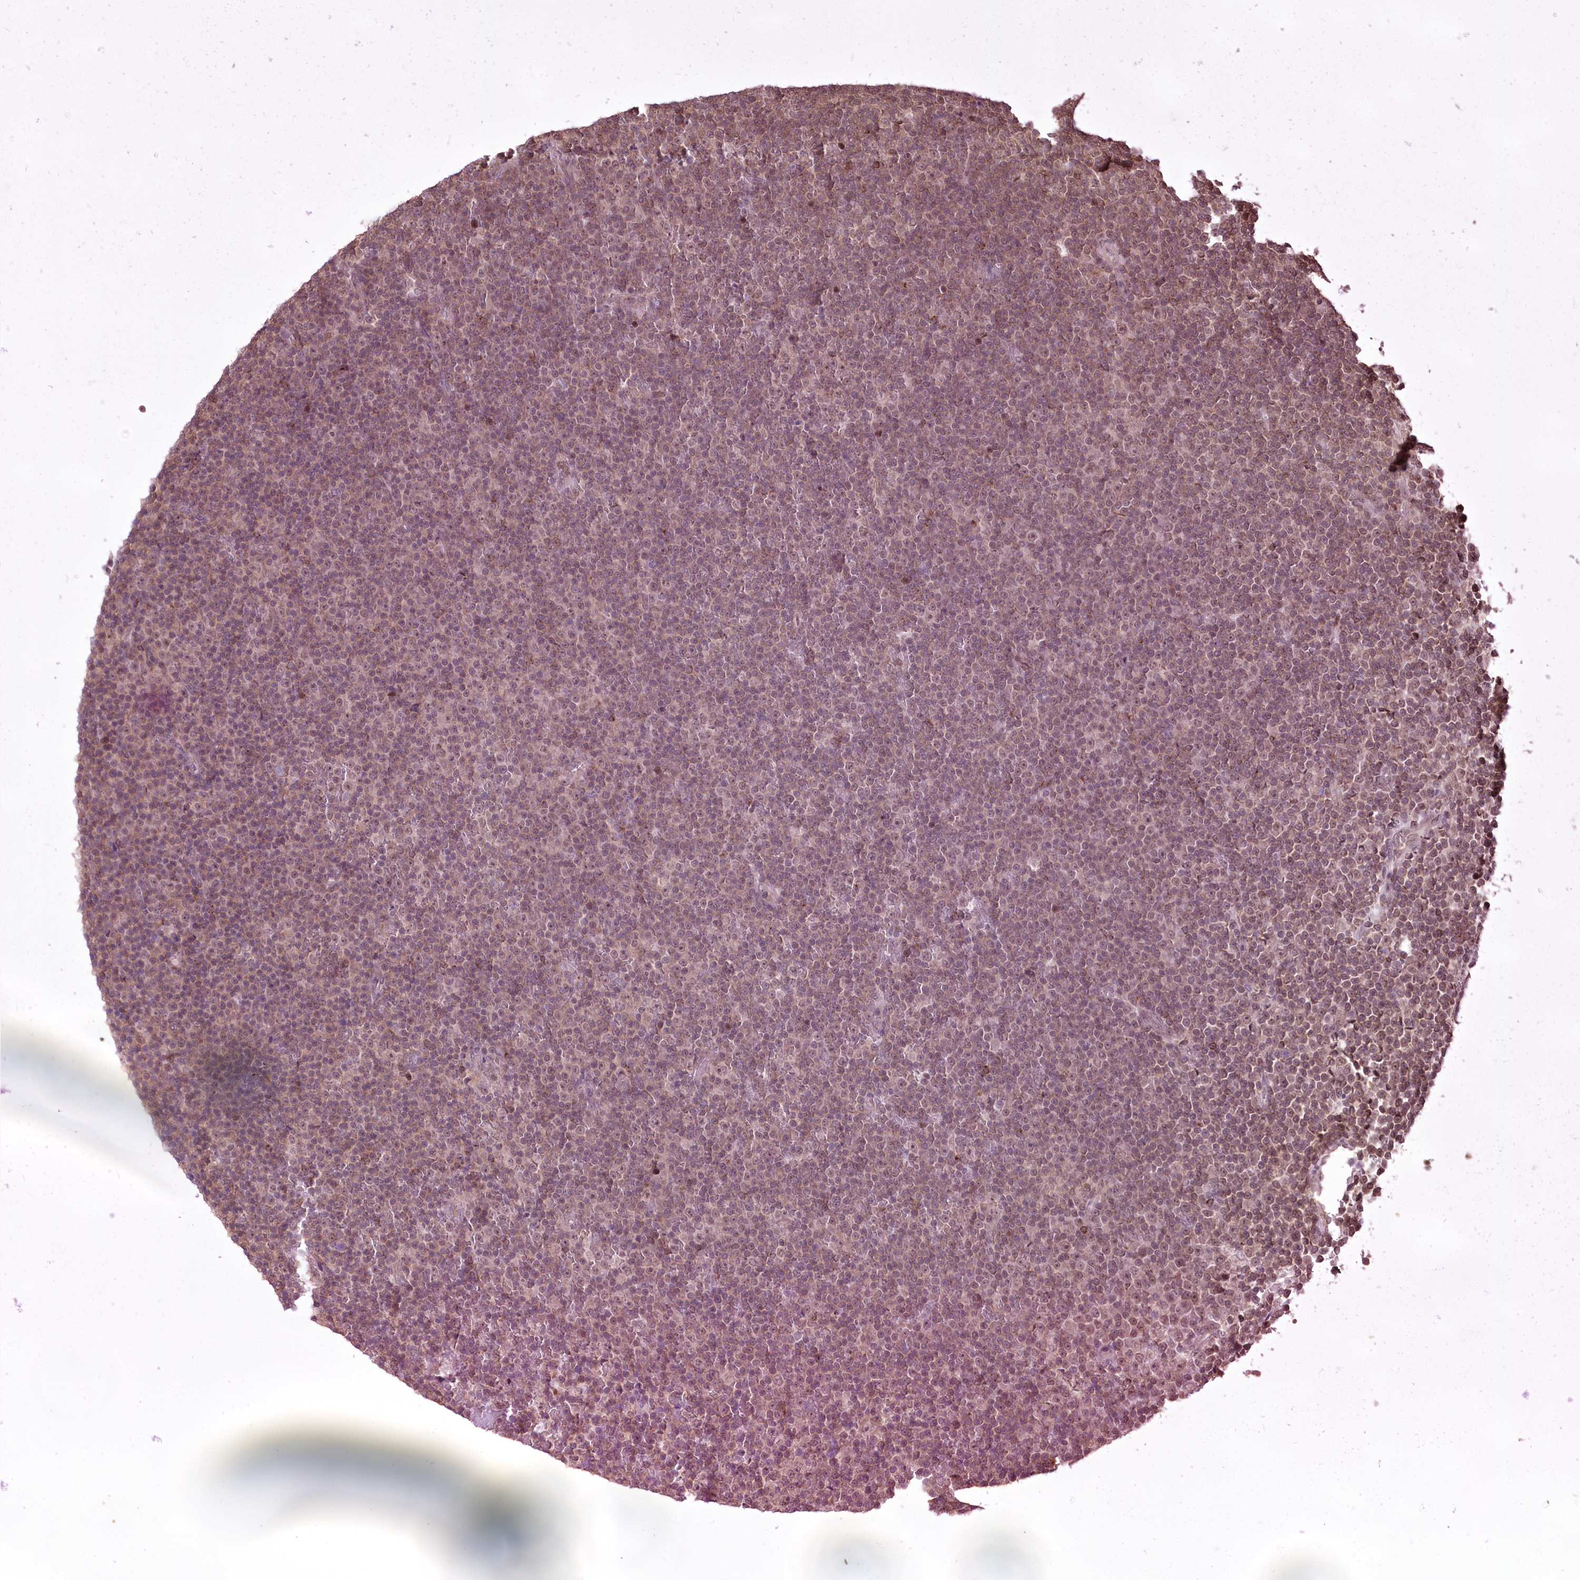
{"staining": {"intensity": "weak", "quantity": ">75%", "location": "cytoplasmic/membranous"}, "tissue": "lymphoma", "cell_type": "Tumor cells", "image_type": "cancer", "snomed": [{"axis": "morphology", "description": "Malignant lymphoma, non-Hodgkin's type, Low grade"}, {"axis": "topography", "description": "Lymph node"}], "caption": "Protein positivity by IHC demonstrates weak cytoplasmic/membranous positivity in about >75% of tumor cells in lymphoma.", "gene": "CCSER2", "patient": {"sex": "female", "age": 67}}